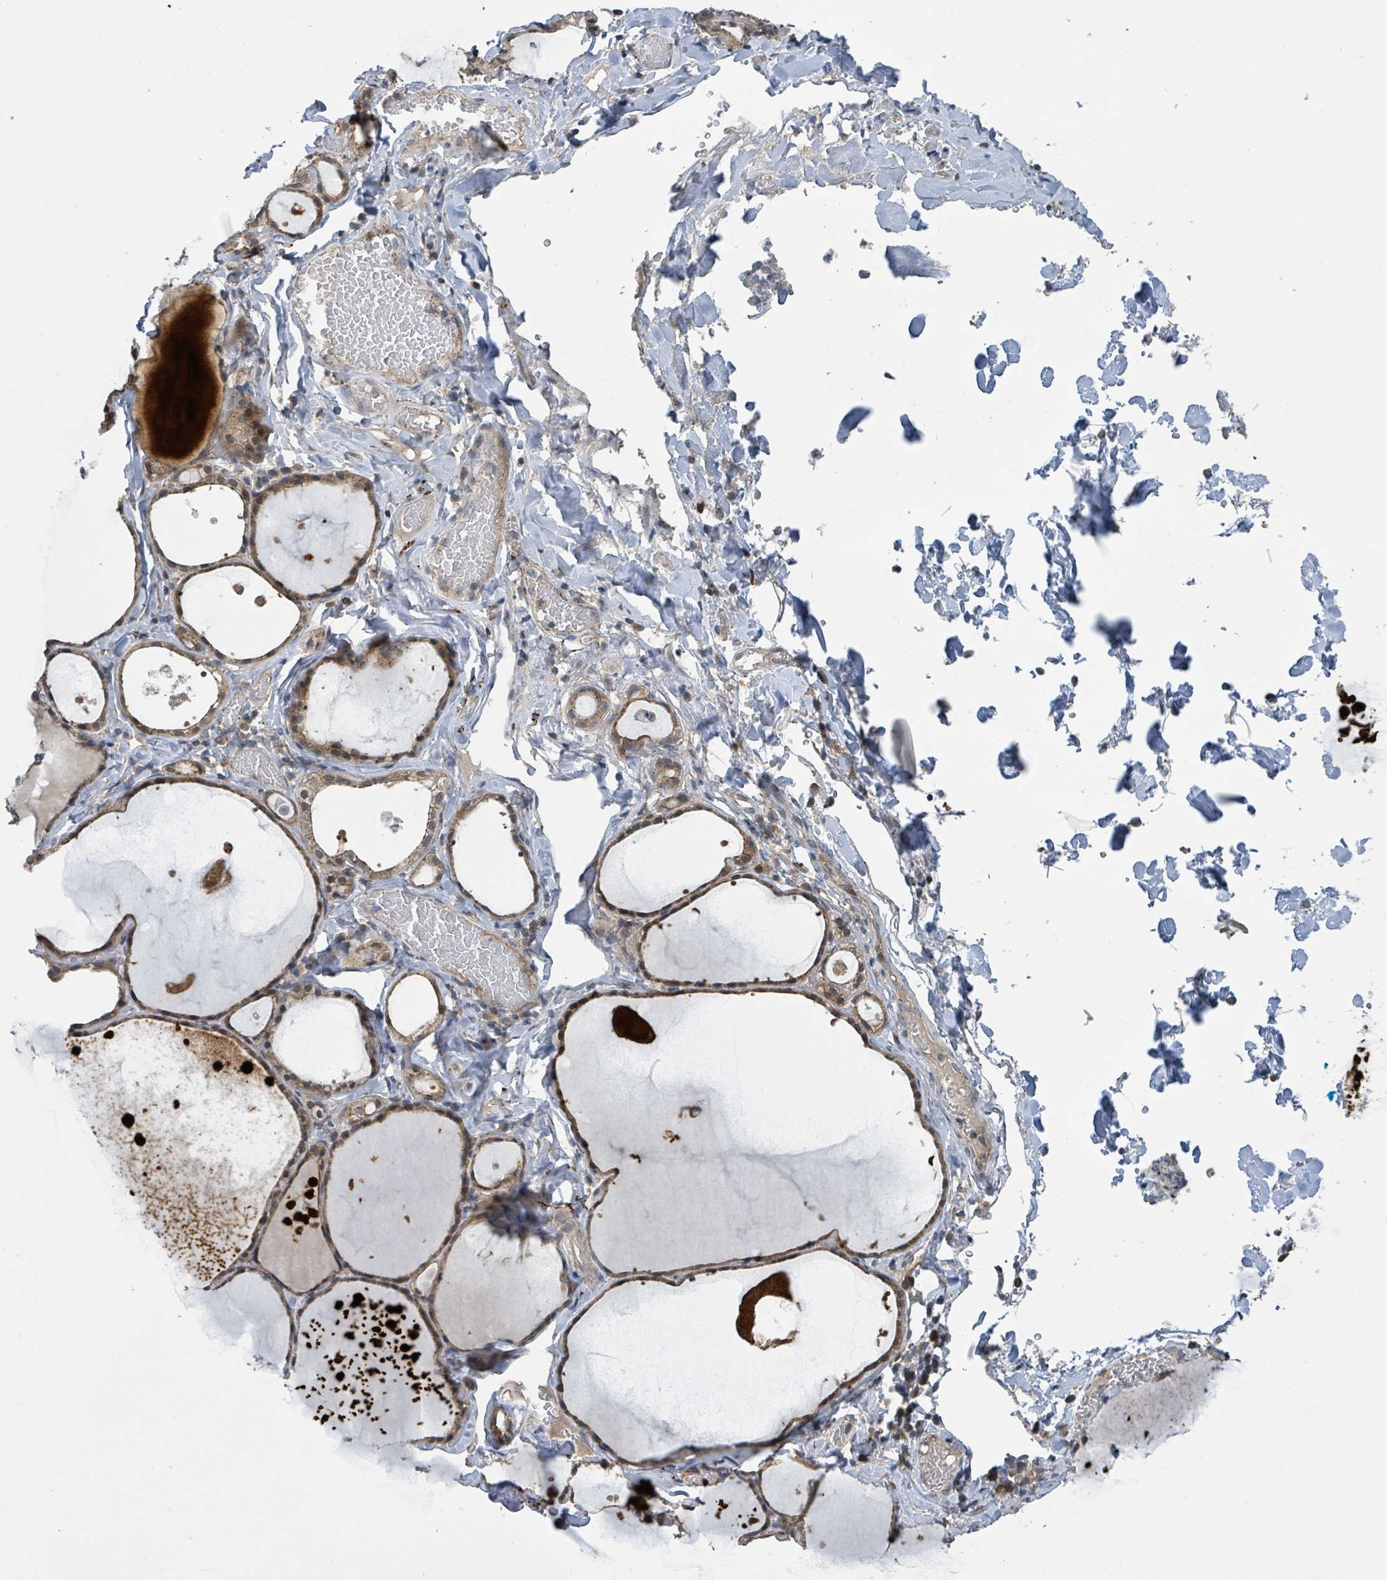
{"staining": {"intensity": "weak", "quantity": ">75%", "location": "cytoplasmic/membranous"}, "tissue": "thyroid gland", "cell_type": "Glandular cells", "image_type": "normal", "snomed": [{"axis": "morphology", "description": "Normal tissue, NOS"}, {"axis": "topography", "description": "Thyroid gland"}], "caption": "Thyroid gland was stained to show a protein in brown. There is low levels of weak cytoplasmic/membranous positivity in approximately >75% of glandular cells. The protein is stained brown, and the nuclei are stained in blue (DAB (3,3'-diaminobenzidine) IHC with brightfield microscopy, high magnification).", "gene": "CCDC121", "patient": {"sex": "male", "age": 56}}